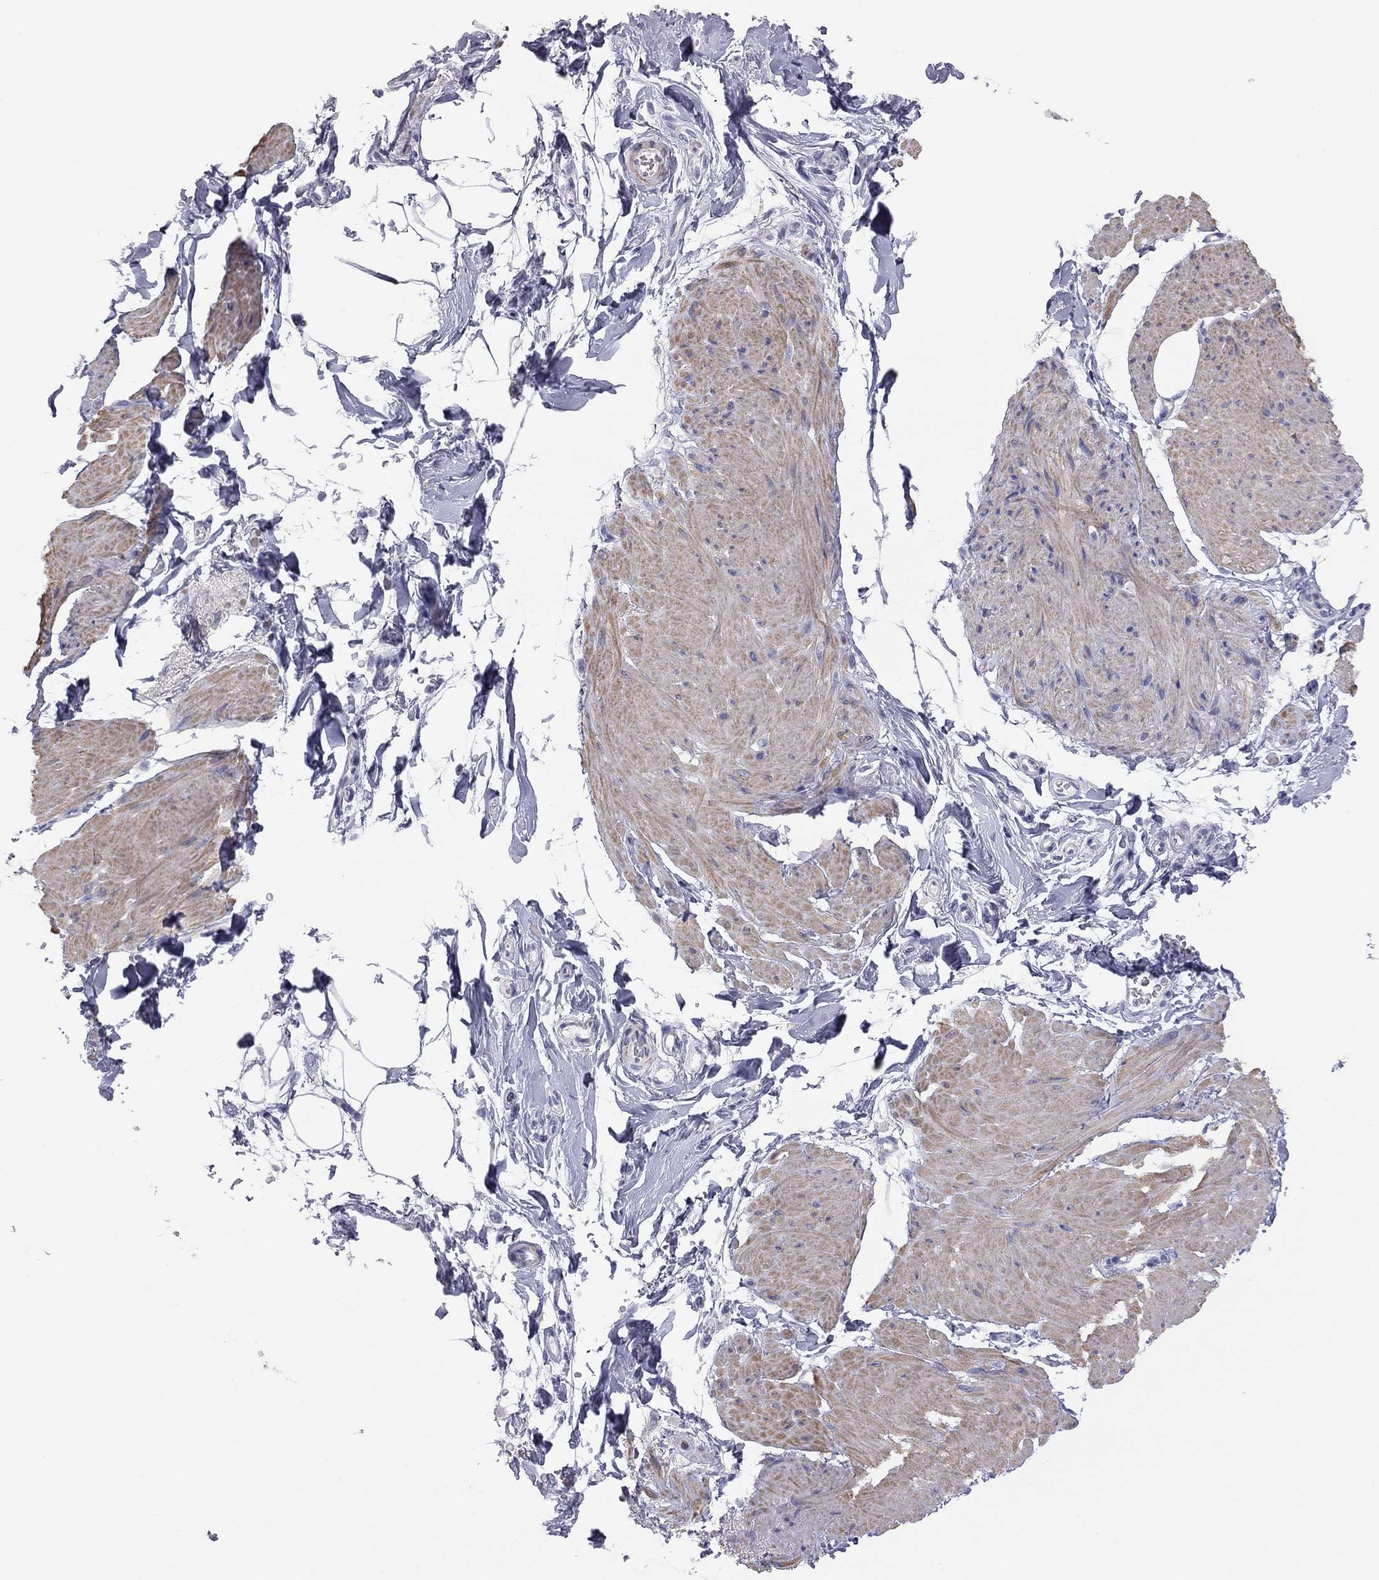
{"staining": {"intensity": "weak", "quantity": "25%-75%", "location": "cytoplasmic/membranous"}, "tissue": "smooth muscle", "cell_type": "Smooth muscle cells", "image_type": "normal", "snomed": [{"axis": "morphology", "description": "Normal tissue, NOS"}, {"axis": "topography", "description": "Adipose tissue"}, {"axis": "topography", "description": "Smooth muscle"}, {"axis": "topography", "description": "Peripheral nerve tissue"}], "caption": "Unremarkable smooth muscle reveals weak cytoplasmic/membranous positivity in about 25%-75% of smooth muscle cells The staining was performed using DAB (3,3'-diaminobenzidine), with brown indicating positive protein expression. Nuclei are stained blue with hematoxylin..", "gene": "ADCYAP1", "patient": {"sex": "male", "age": 83}}